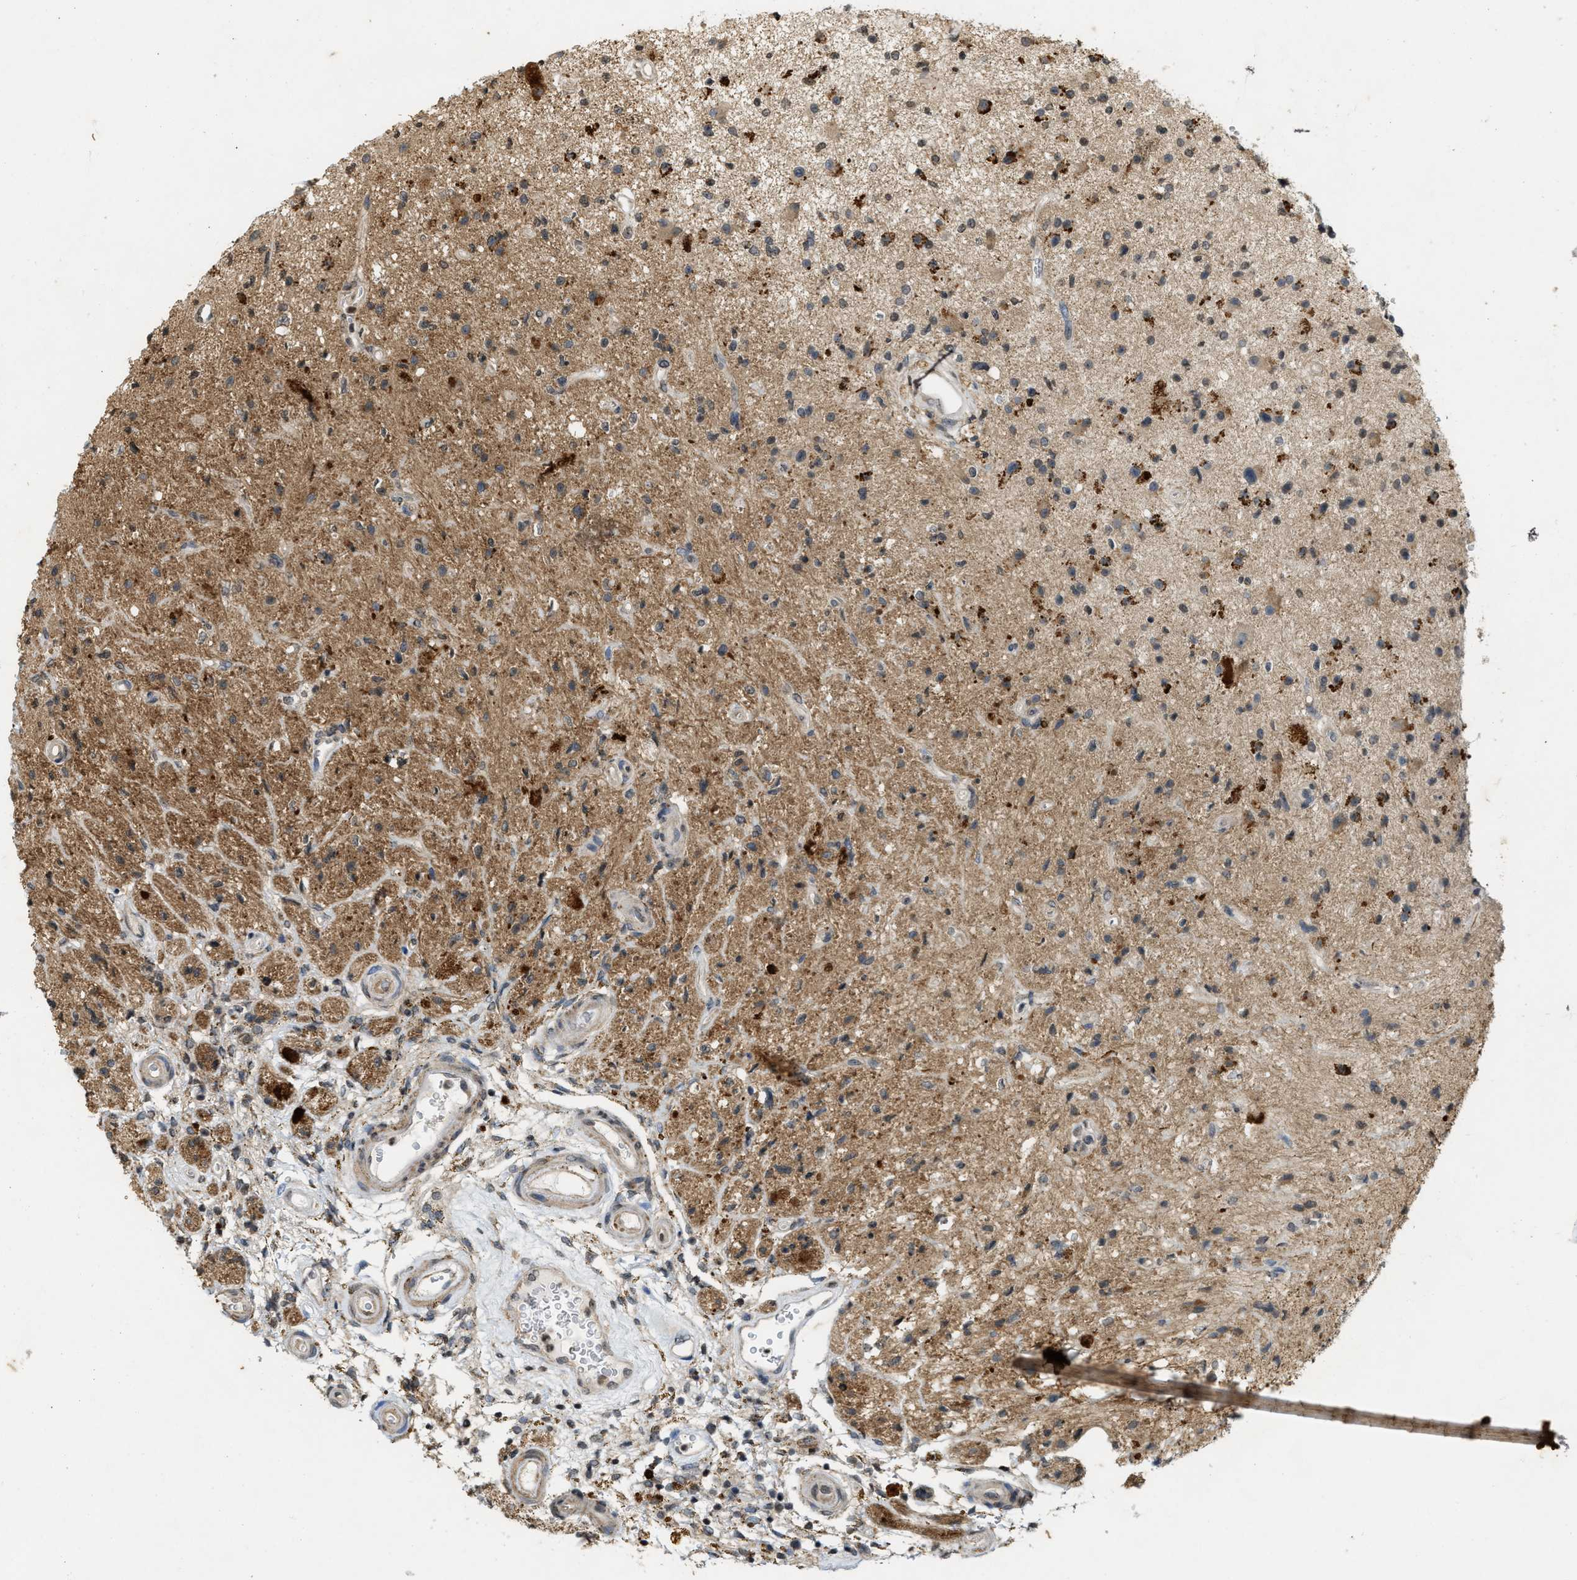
{"staining": {"intensity": "moderate", "quantity": "<25%", "location": "cytoplasmic/membranous"}, "tissue": "glioma", "cell_type": "Tumor cells", "image_type": "cancer", "snomed": [{"axis": "morphology", "description": "Glioma, malignant, High grade"}, {"axis": "topography", "description": "Brain"}], "caption": "High-magnification brightfield microscopy of glioma stained with DAB (3,3'-diaminobenzidine) (brown) and counterstained with hematoxylin (blue). tumor cells exhibit moderate cytoplasmic/membranous positivity is appreciated in approximately<25% of cells.", "gene": "KIF21A", "patient": {"sex": "male", "age": 33}}